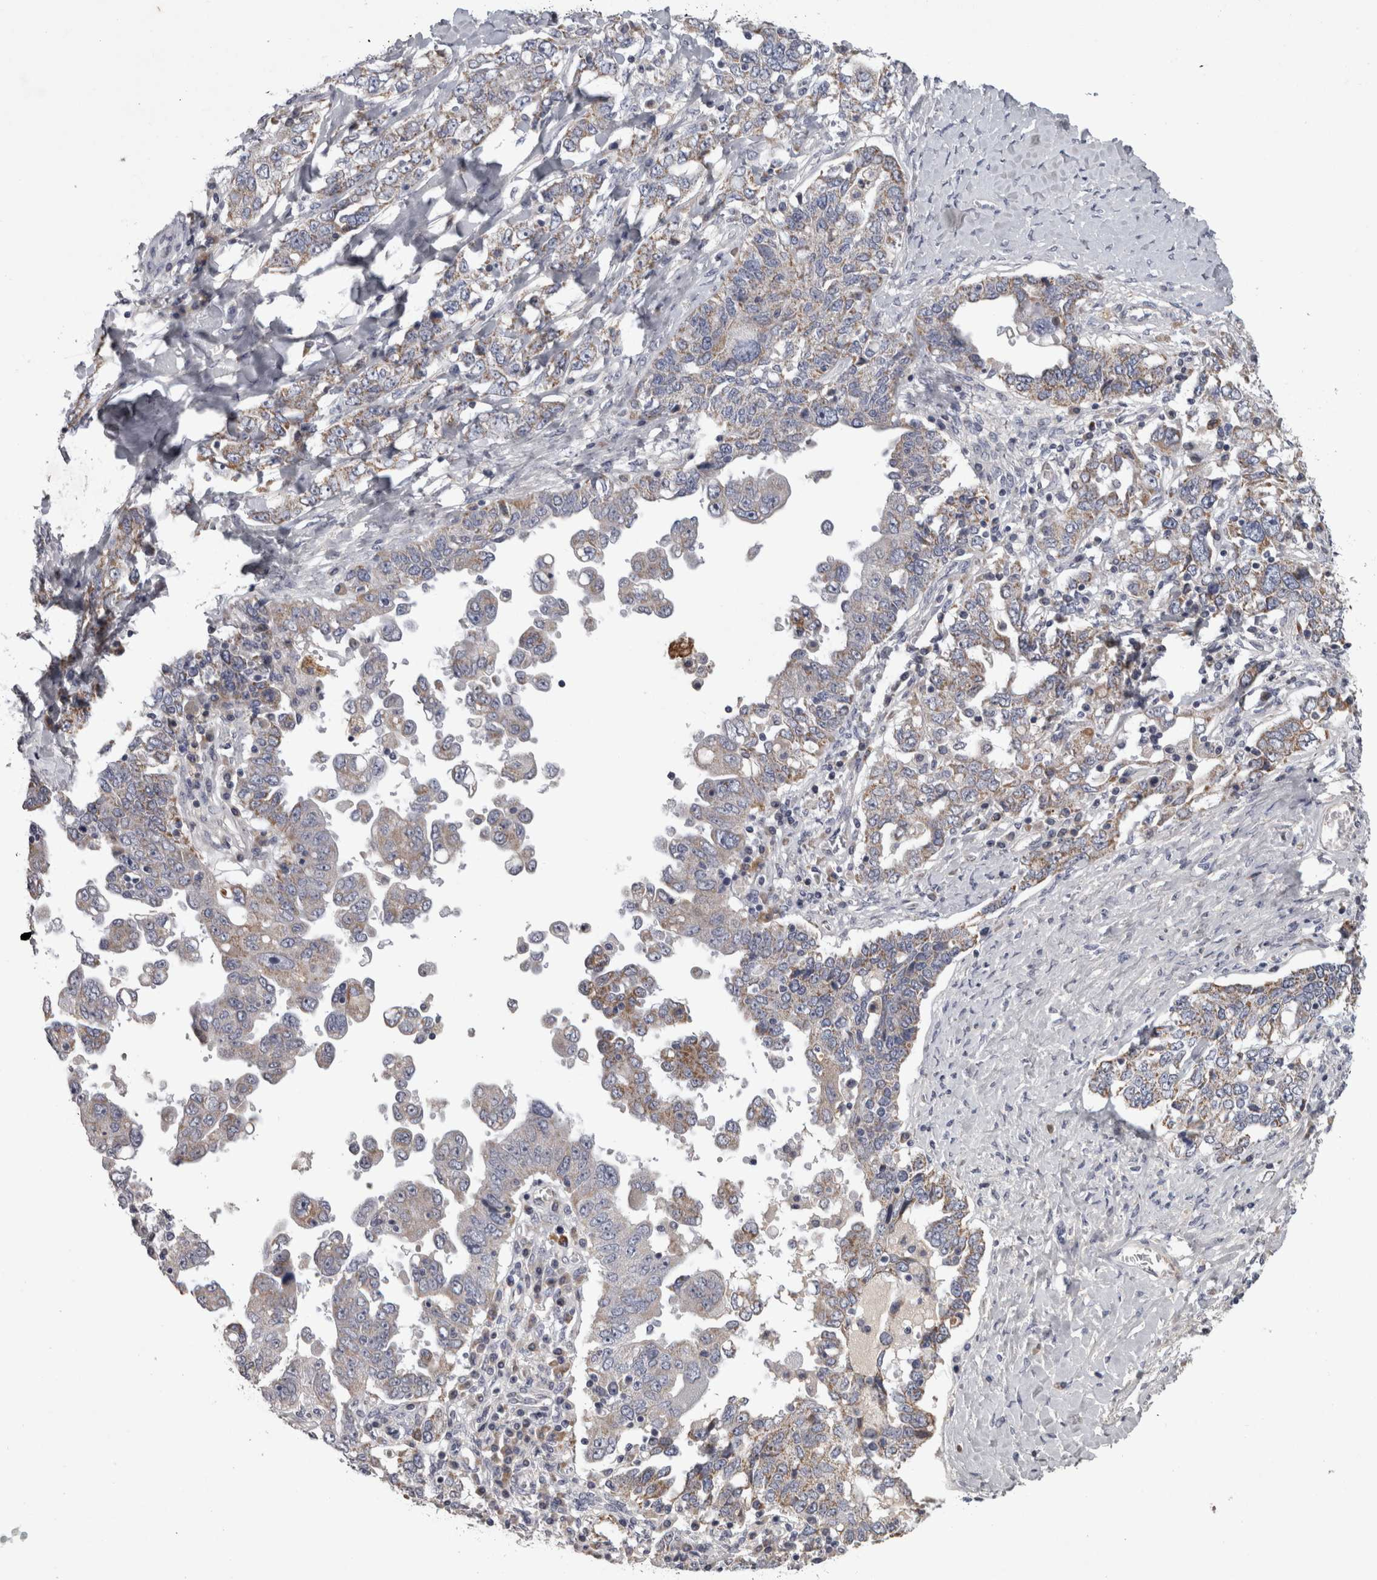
{"staining": {"intensity": "weak", "quantity": "25%-75%", "location": "cytoplasmic/membranous"}, "tissue": "ovarian cancer", "cell_type": "Tumor cells", "image_type": "cancer", "snomed": [{"axis": "morphology", "description": "Carcinoma, endometroid"}, {"axis": "topography", "description": "Ovary"}], "caption": "High-power microscopy captured an IHC histopathology image of ovarian endometroid carcinoma, revealing weak cytoplasmic/membranous expression in about 25%-75% of tumor cells.", "gene": "DBT", "patient": {"sex": "female", "age": 62}}